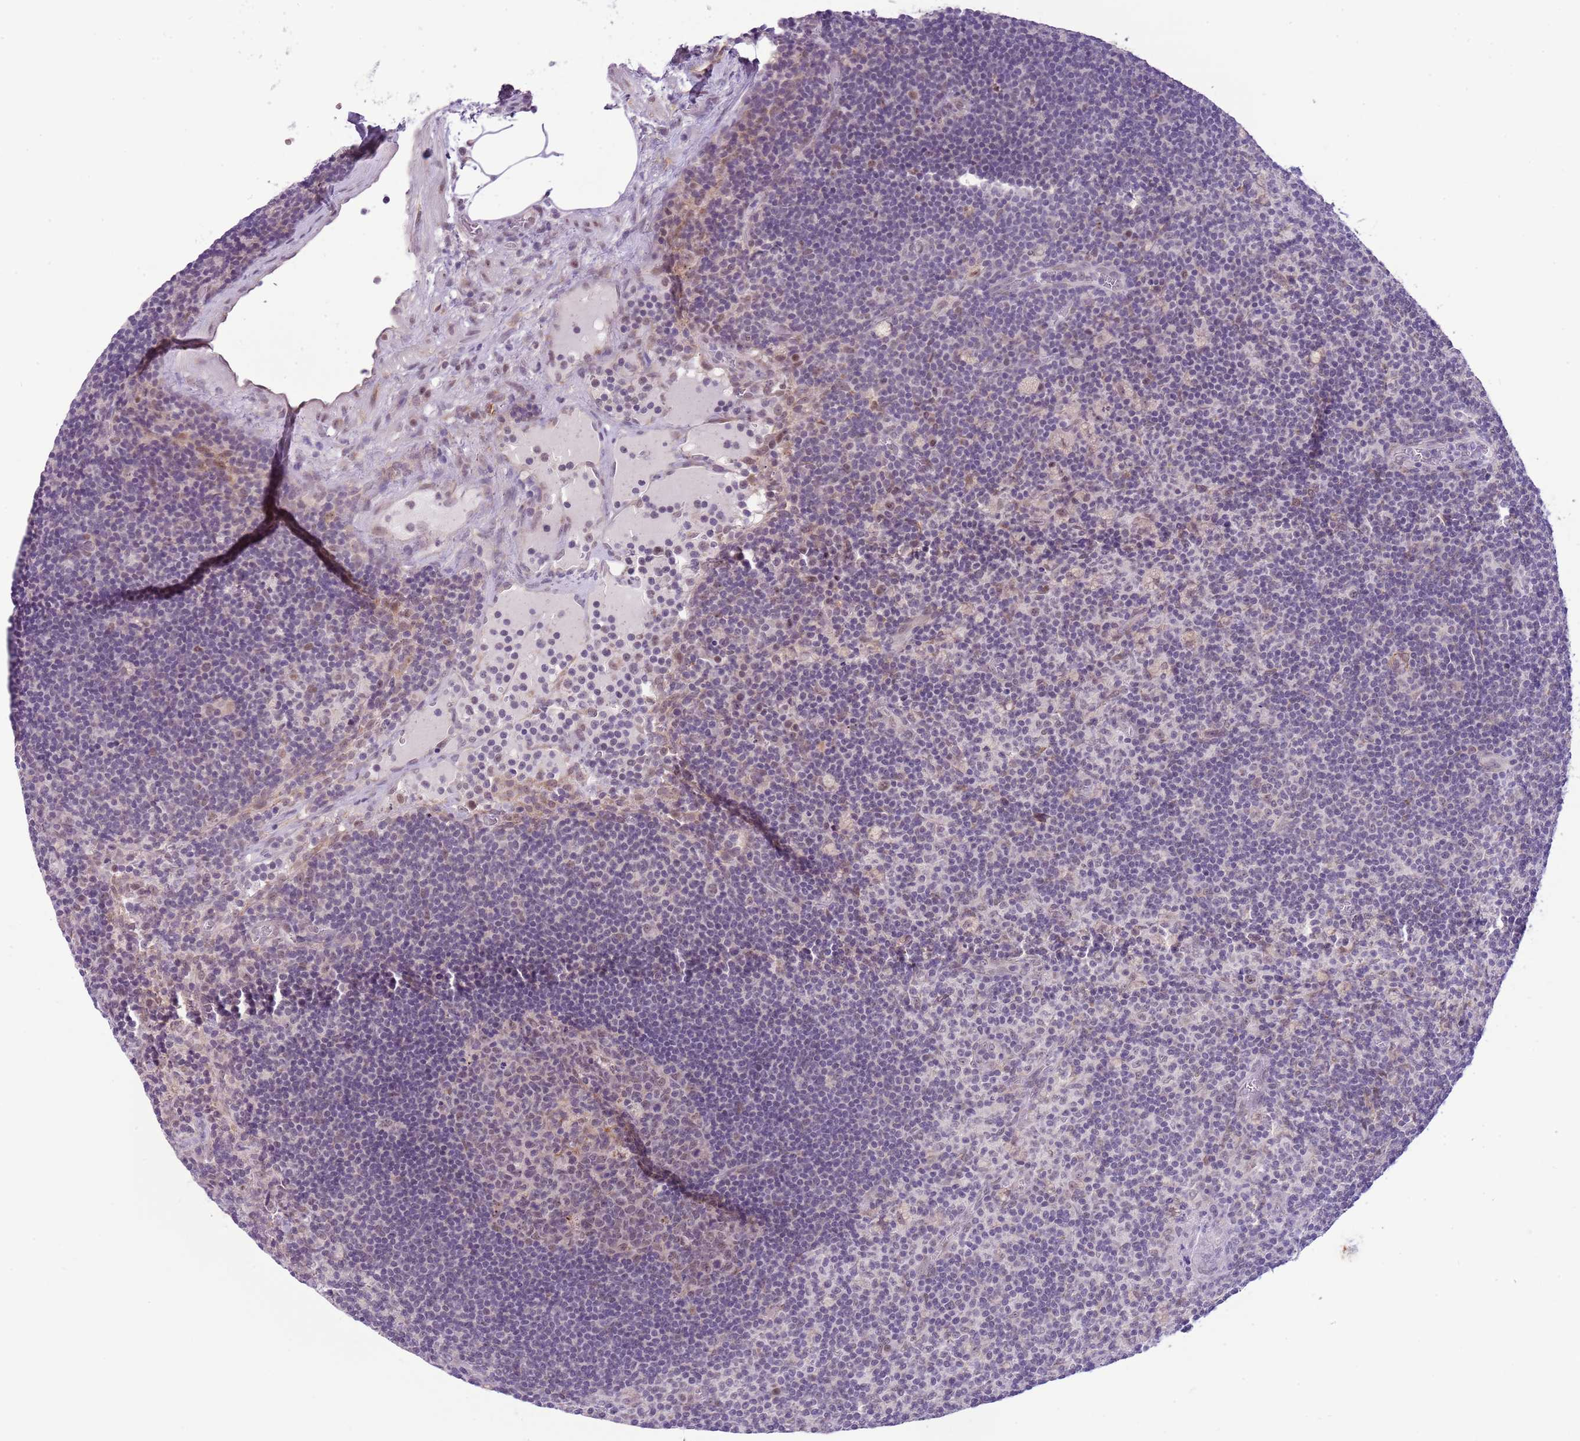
{"staining": {"intensity": "weak", "quantity": "<25%", "location": "nuclear"}, "tissue": "lymph node", "cell_type": "Germinal center cells", "image_type": "normal", "snomed": [{"axis": "morphology", "description": "Normal tissue, NOS"}, {"axis": "topography", "description": "Lymph node"}], "caption": "This histopathology image is of benign lymph node stained with immunohistochemistry to label a protein in brown with the nuclei are counter-stained blue. There is no staining in germinal center cells. (Brightfield microscopy of DAB immunohistochemistry (IHC) at high magnification).", "gene": "FAM120C", "patient": {"sex": "male", "age": 69}}